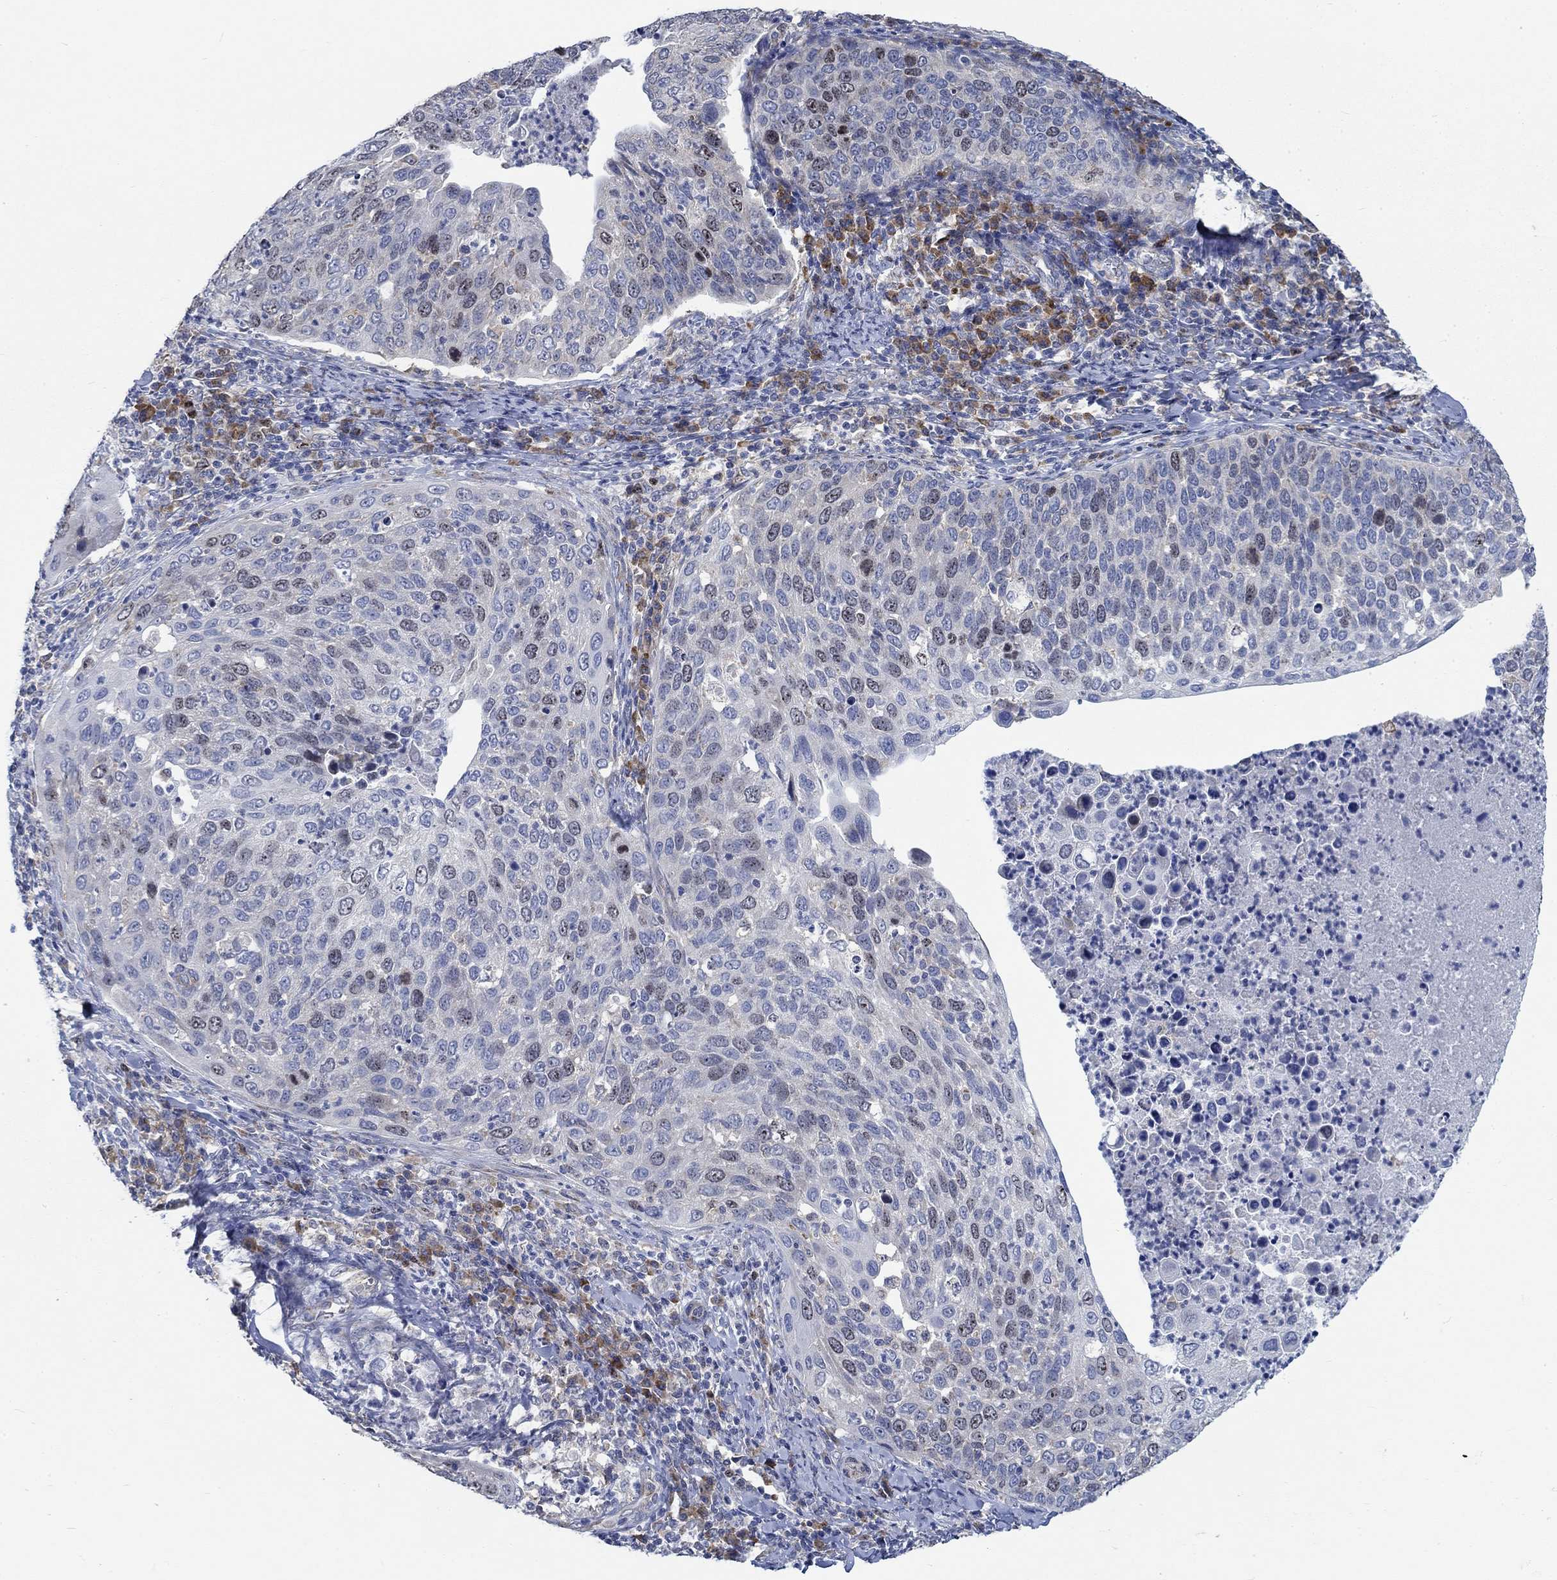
{"staining": {"intensity": "moderate", "quantity": "<25%", "location": "nuclear"}, "tissue": "cervical cancer", "cell_type": "Tumor cells", "image_type": "cancer", "snomed": [{"axis": "morphology", "description": "Squamous cell carcinoma, NOS"}, {"axis": "topography", "description": "Cervix"}], "caption": "There is low levels of moderate nuclear positivity in tumor cells of squamous cell carcinoma (cervical), as demonstrated by immunohistochemical staining (brown color).", "gene": "MMP24", "patient": {"sex": "female", "age": 54}}